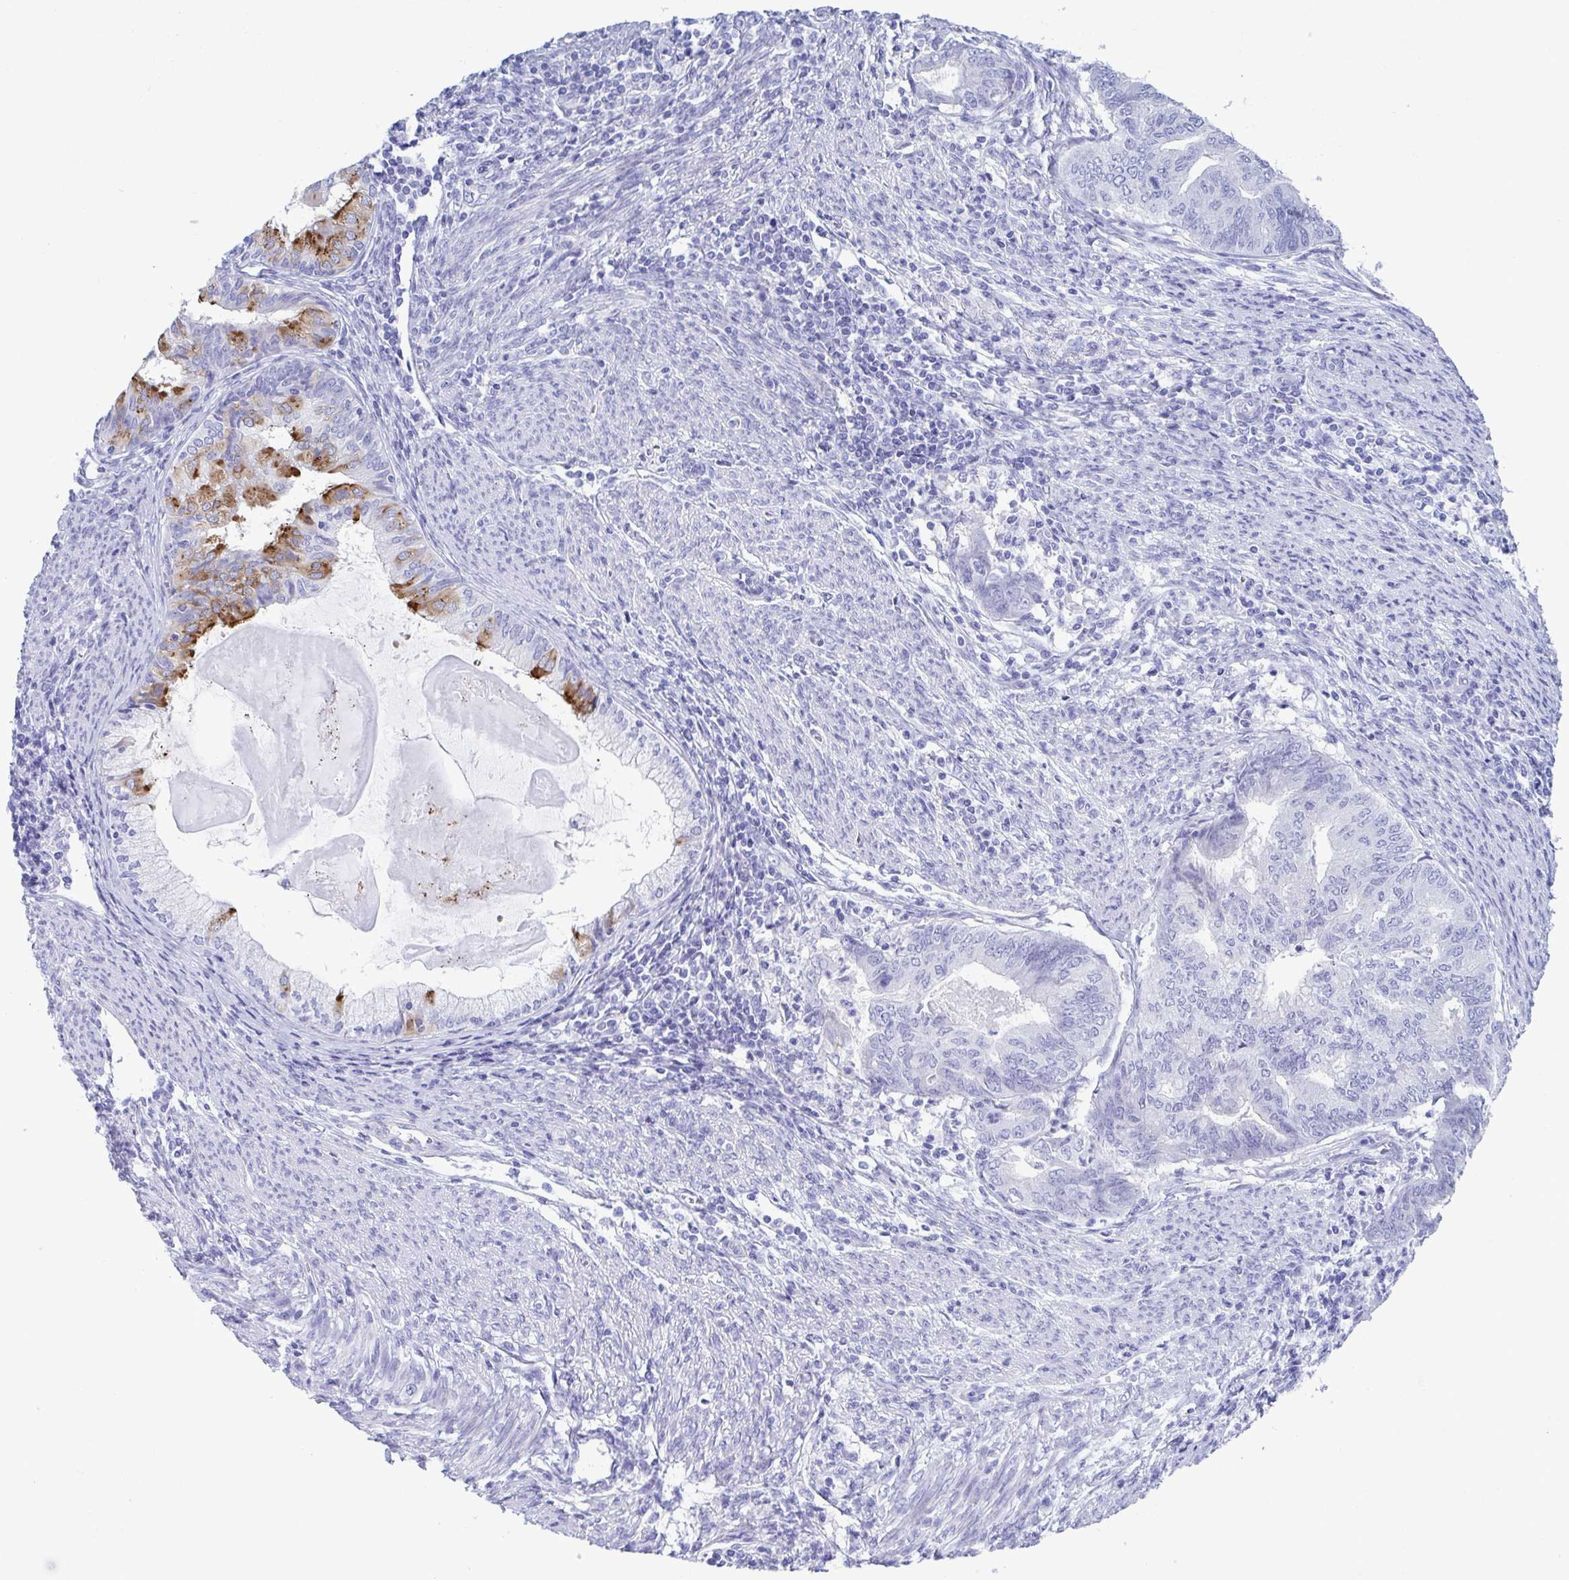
{"staining": {"intensity": "moderate", "quantity": "<25%", "location": "cytoplasmic/membranous"}, "tissue": "endometrial cancer", "cell_type": "Tumor cells", "image_type": "cancer", "snomed": [{"axis": "morphology", "description": "Adenocarcinoma, NOS"}, {"axis": "topography", "description": "Endometrium"}], "caption": "Moderate cytoplasmic/membranous positivity for a protein is present in about <25% of tumor cells of adenocarcinoma (endometrial) using immunohistochemistry (IHC).", "gene": "TTC30B", "patient": {"sex": "female", "age": 79}}